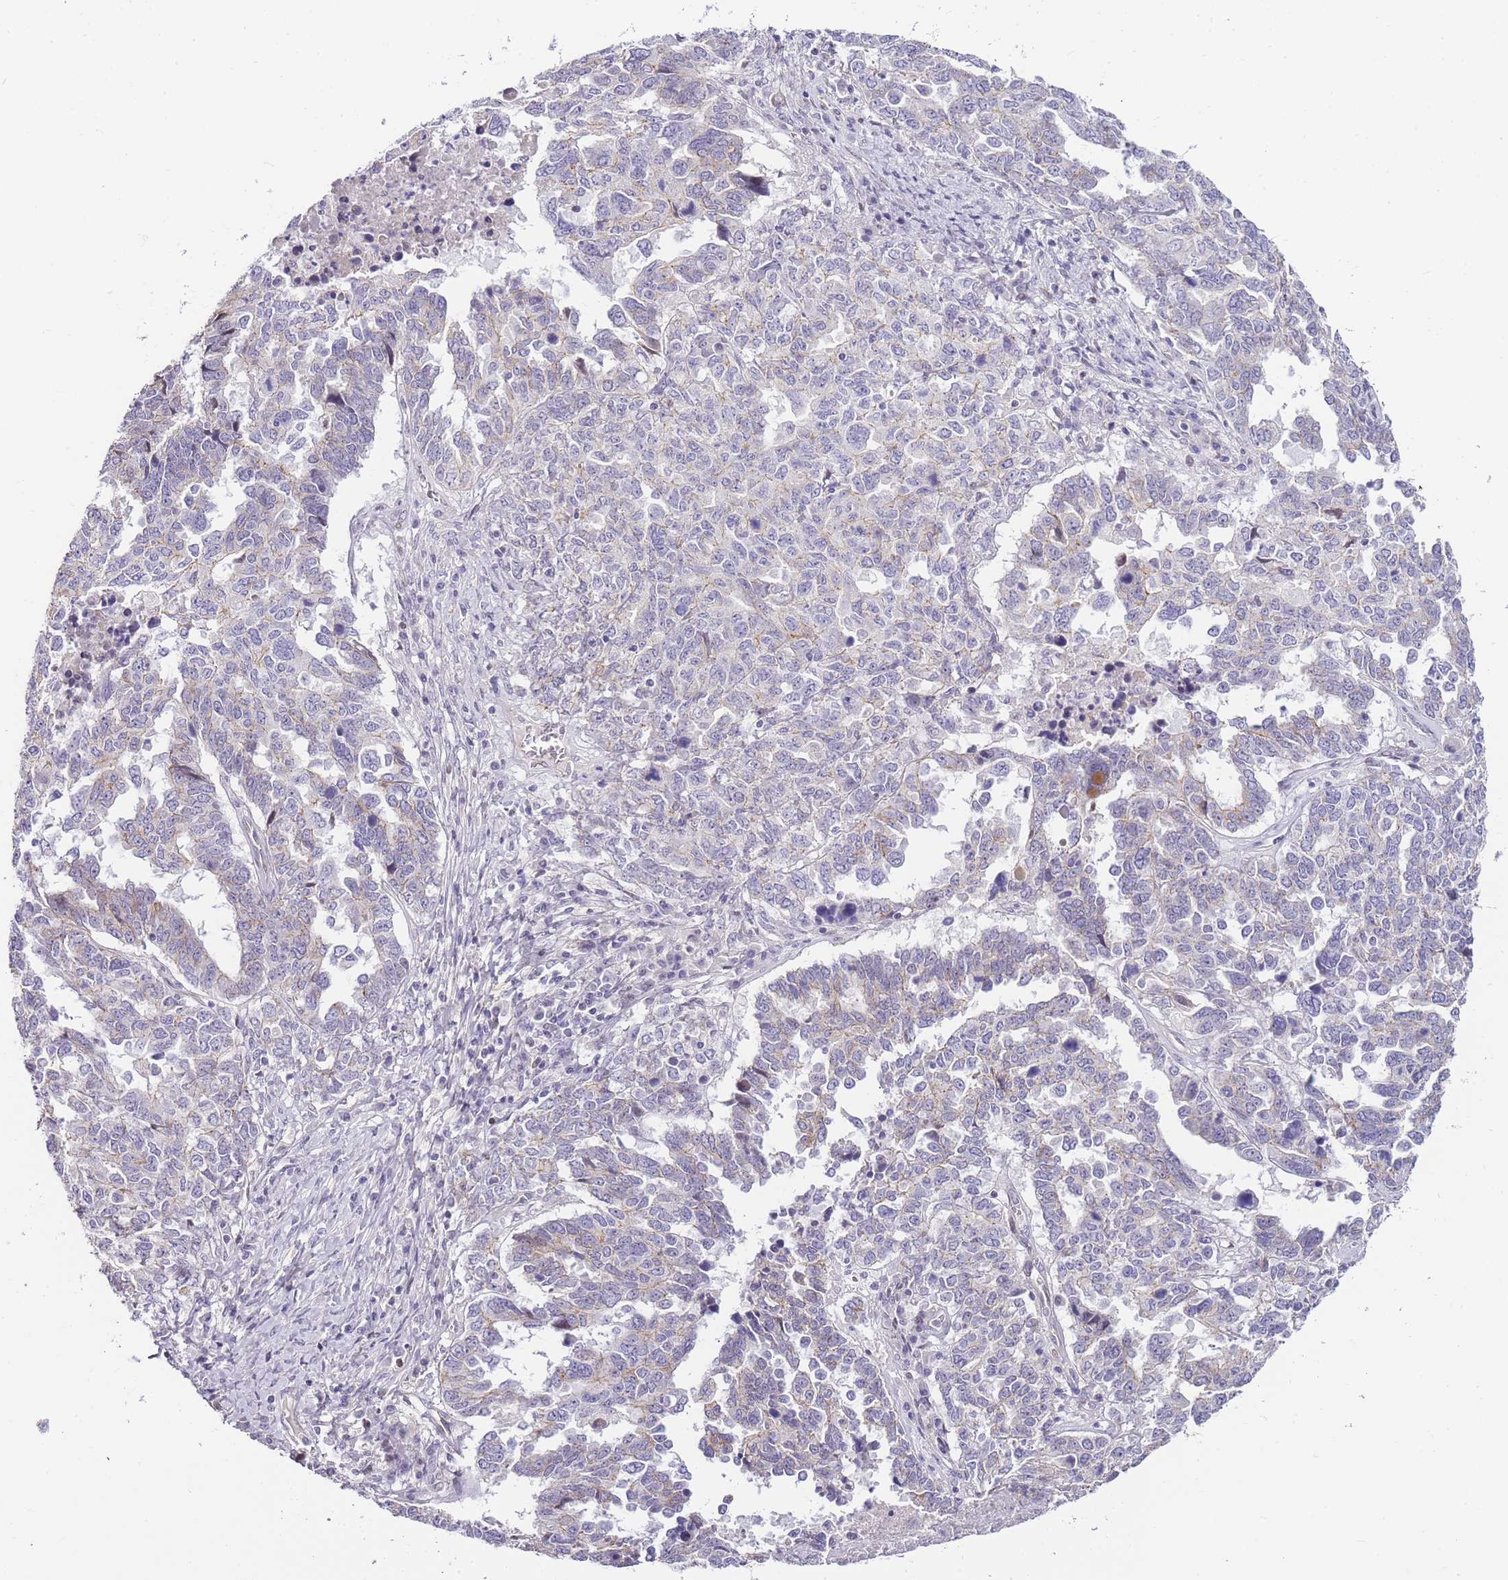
{"staining": {"intensity": "negative", "quantity": "none", "location": "none"}, "tissue": "ovarian cancer", "cell_type": "Tumor cells", "image_type": "cancer", "snomed": [{"axis": "morphology", "description": "Carcinoma, endometroid"}, {"axis": "topography", "description": "Ovary"}], "caption": "A micrograph of ovarian cancer (endometroid carcinoma) stained for a protein exhibits no brown staining in tumor cells.", "gene": "CLBA1", "patient": {"sex": "female", "age": 62}}